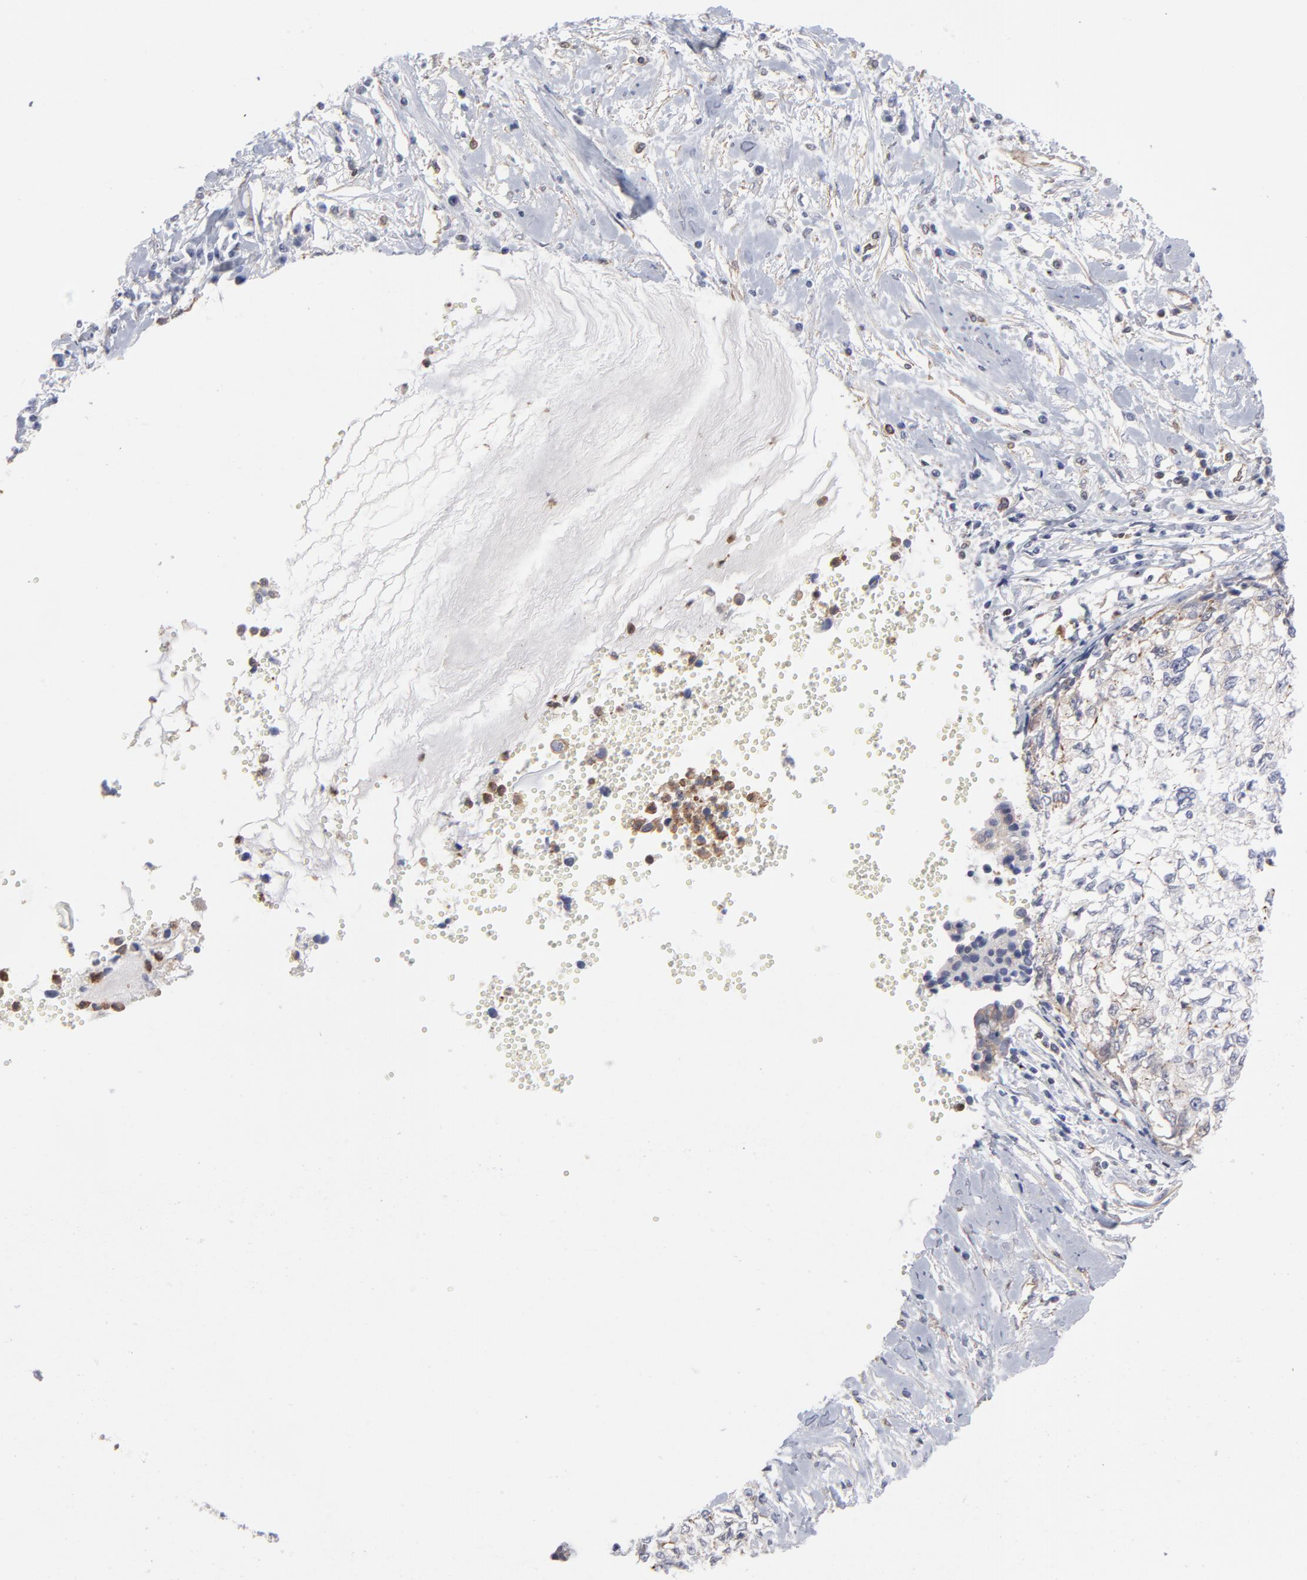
{"staining": {"intensity": "negative", "quantity": "none", "location": "none"}, "tissue": "cervical cancer", "cell_type": "Tumor cells", "image_type": "cancer", "snomed": [{"axis": "morphology", "description": "Normal tissue, NOS"}, {"axis": "morphology", "description": "Squamous cell carcinoma, NOS"}, {"axis": "topography", "description": "Cervix"}], "caption": "Human cervical cancer (squamous cell carcinoma) stained for a protein using IHC displays no positivity in tumor cells.", "gene": "PXN", "patient": {"sex": "female", "age": 45}}